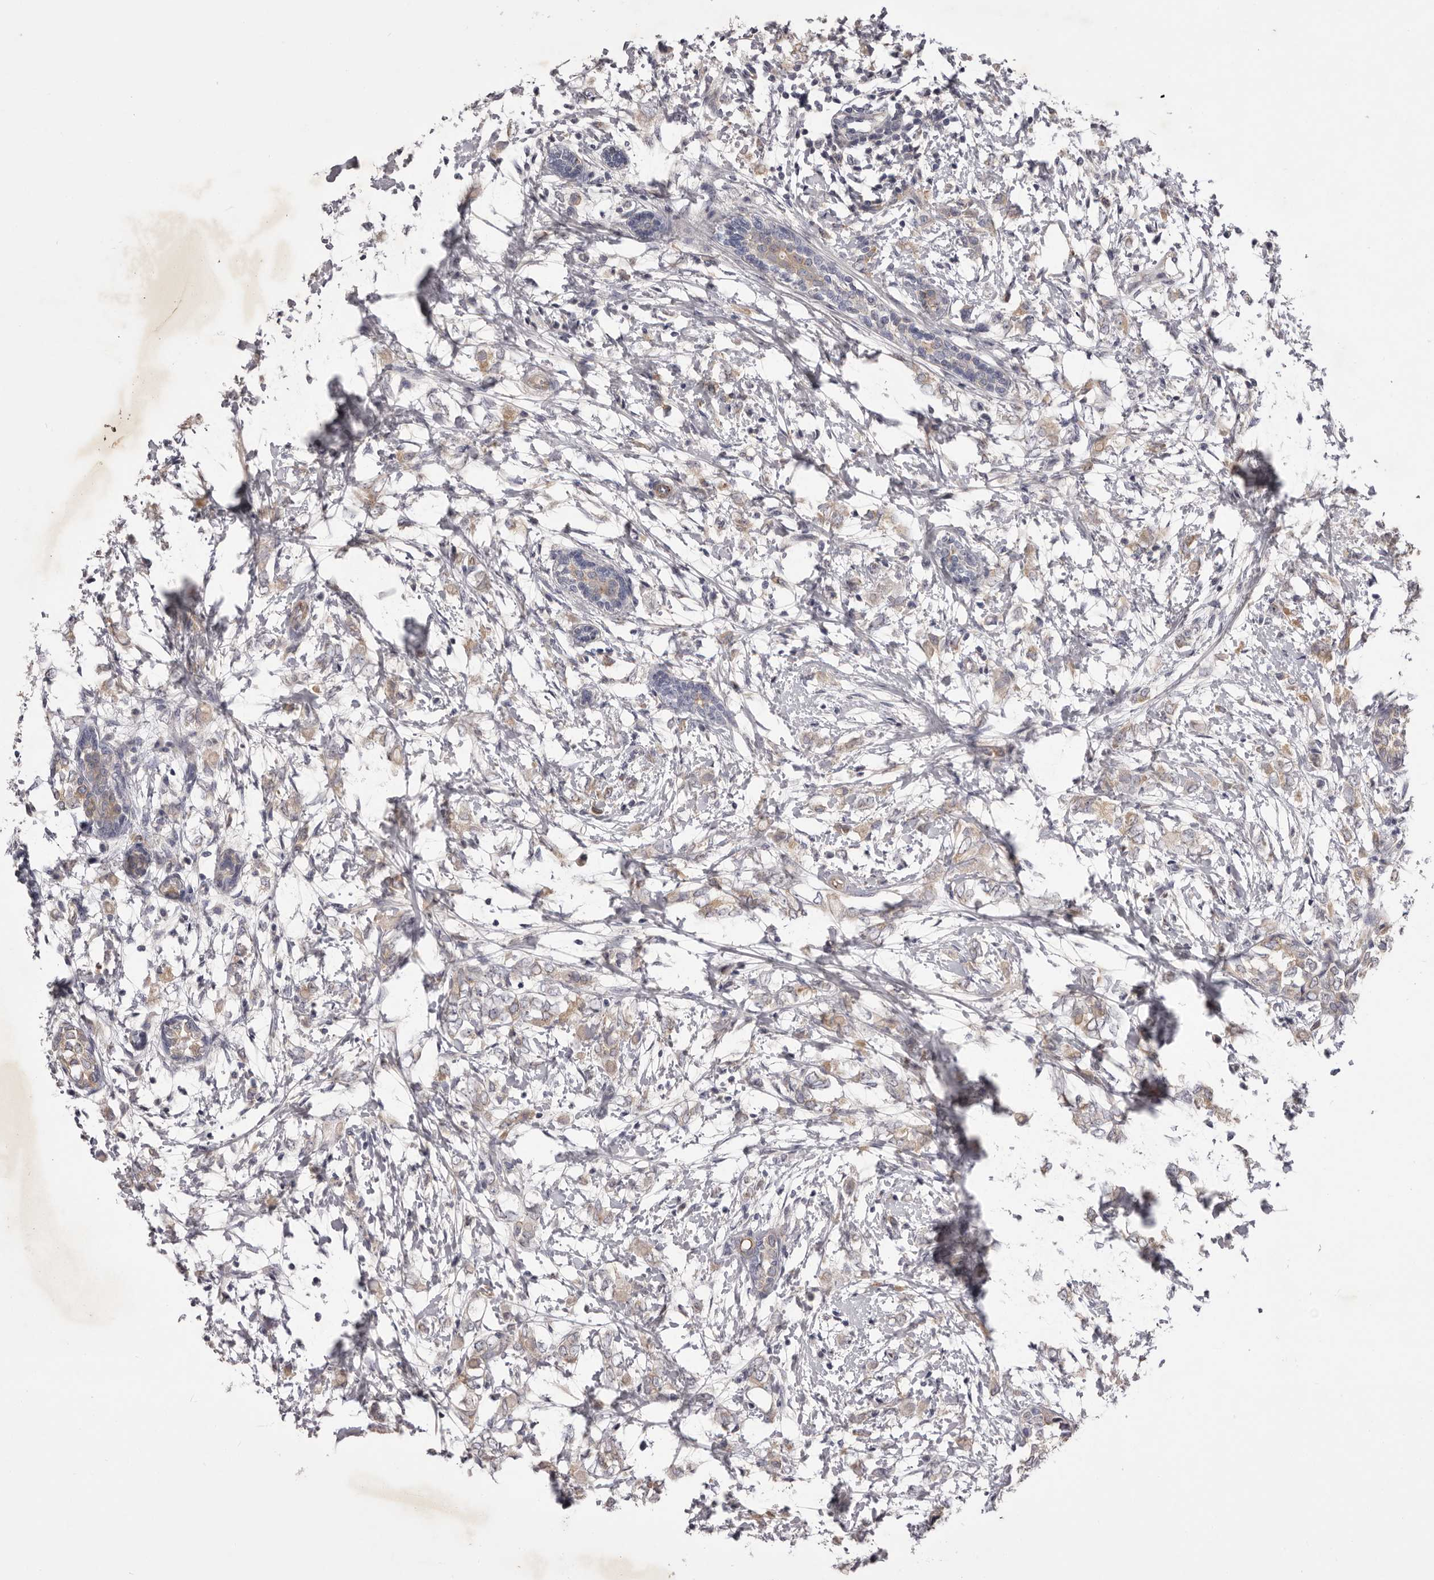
{"staining": {"intensity": "negative", "quantity": "none", "location": "none"}, "tissue": "breast cancer", "cell_type": "Tumor cells", "image_type": "cancer", "snomed": [{"axis": "morphology", "description": "Normal tissue, NOS"}, {"axis": "morphology", "description": "Lobular carcinoma"}, {"axis": "topography", "description": "Breast"}], "caption": "A histopathology image of human breast cancer (lobular carcinoma) is negative for staining in tumor cells.", "gene": "PNRC1", "patient": {"sex": "female", "age": 47}}